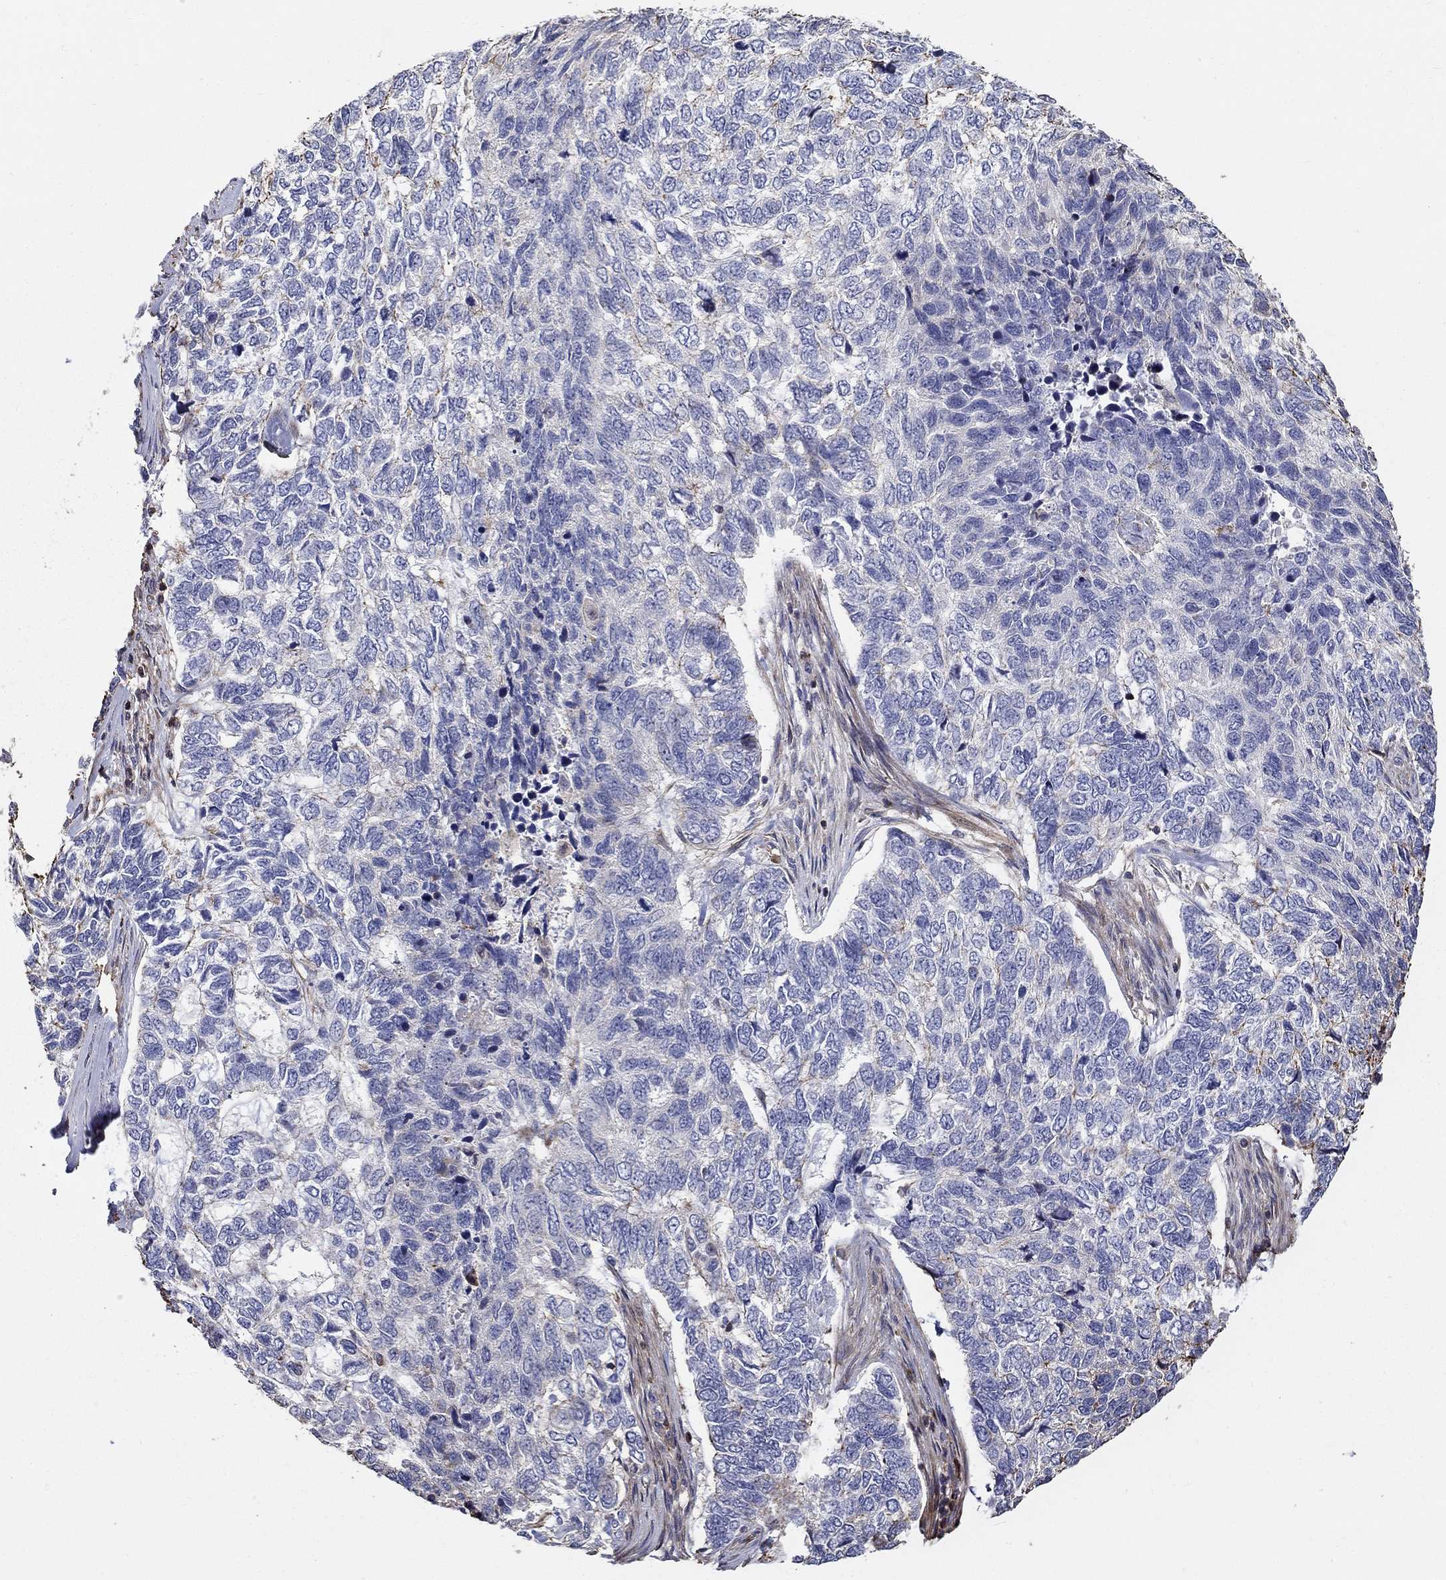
{"staining": {"intensity": "strong", "quantity": "<25%", "location": "cytoplasmic/membranous"}, "tissue": "skin cancer", "cell_type": "Tumor cells", "image_type": "cancer", "snomed": [{"axis": "morphology", "description": "Basal cell carcinoma"}, {"axis": "topography", "description": "Skin"}], "caption": "Immunohistochemical staining of skin basal cell carcinoma displays strong cytoplasmic/membranous protein staining in about <25% of tumor cells.", "gene": "NPHP1", "patient": {"sex": "female", "age": 65}}